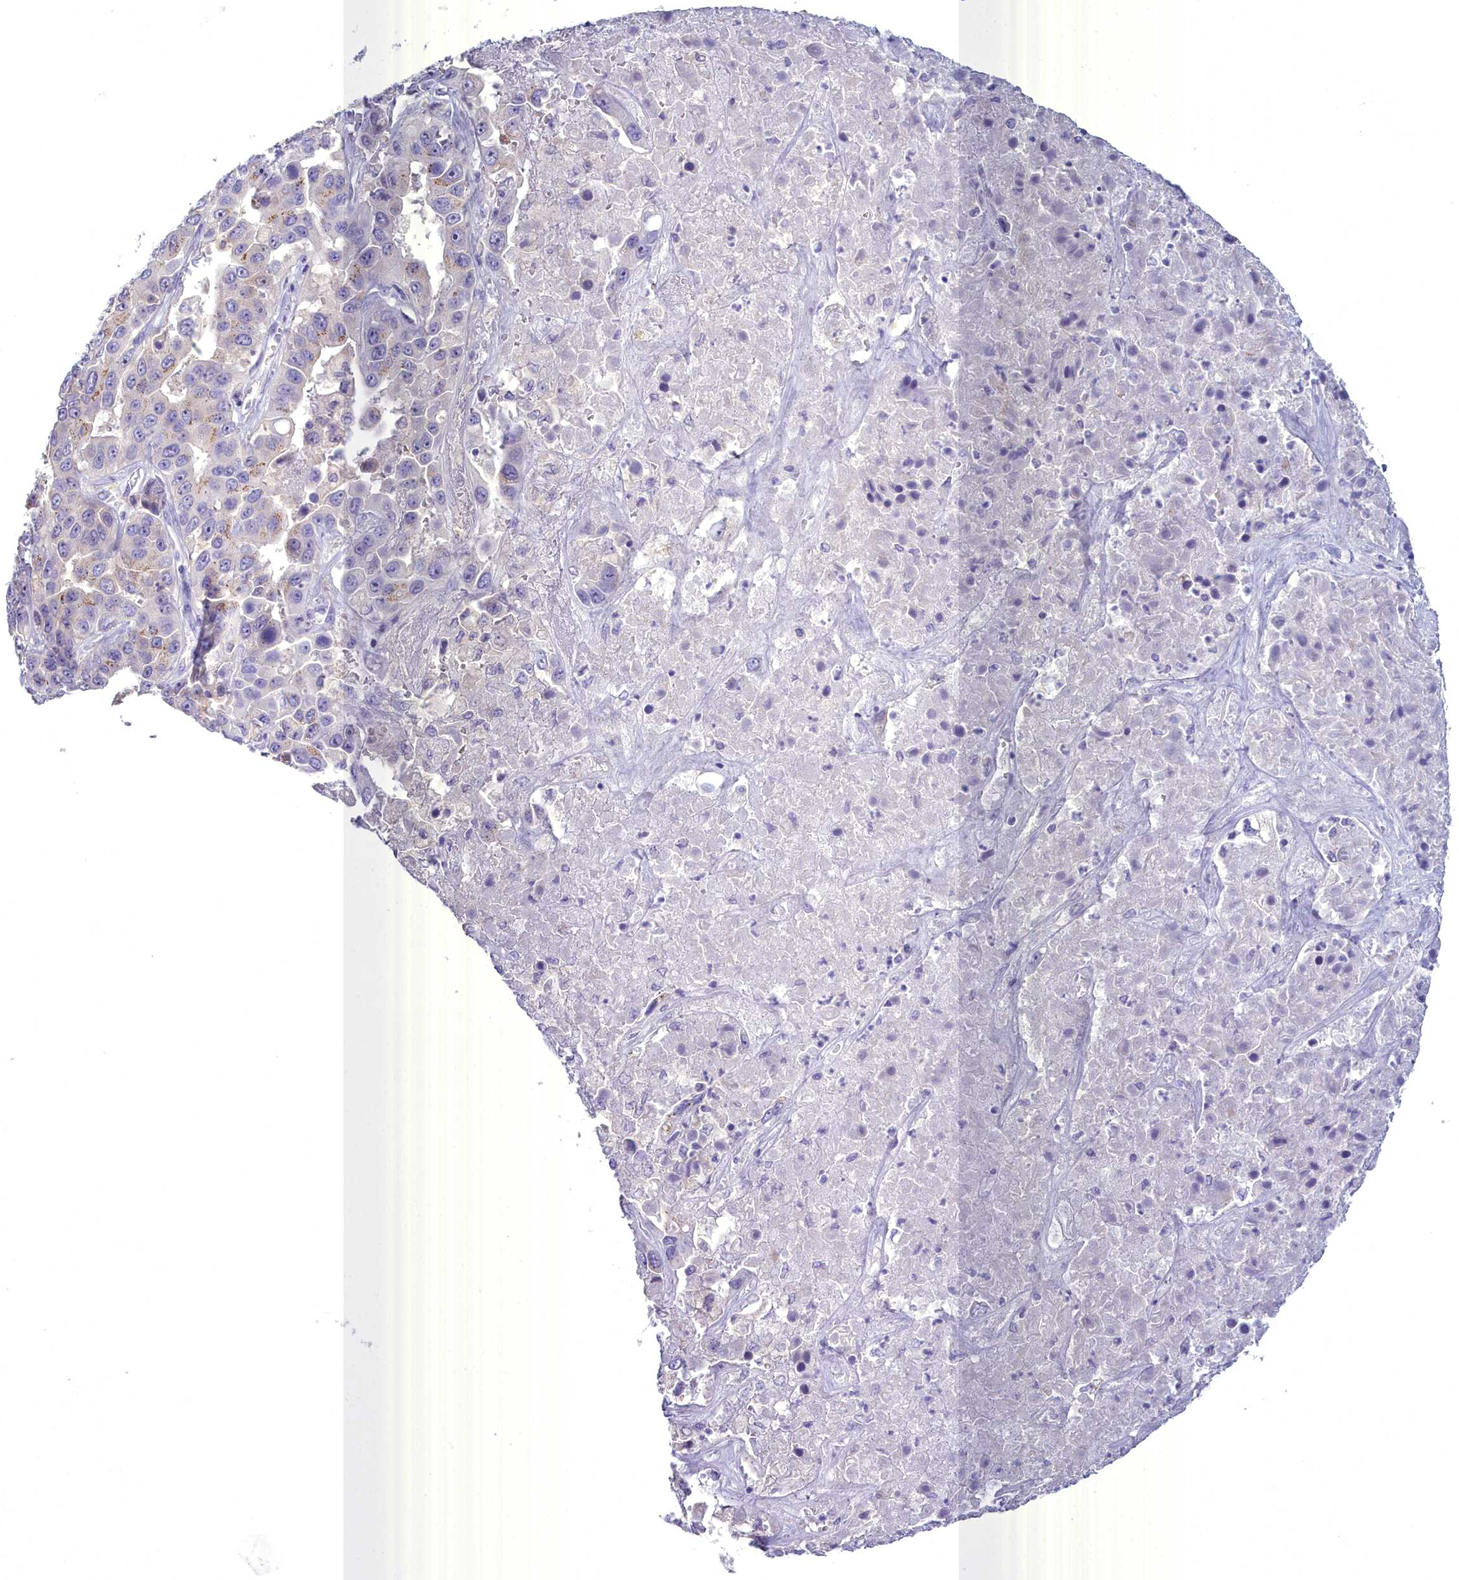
{"staining": {"intensity": "negative", "quantity": "none", "location": "none"}, "tissue": "liver cancer", "cell_type": "Tumor cells", "image_type": "cancer", "snomed": [{"axis": "morphology", "description": "Cholangiocarcinoma"}, {"axis": "topography", "description": "Liver"}], "caption": "This is a micrograph of immunohistochemistry (IHC) staining of liver cholangiocarcinoma, which shows no staining in tumor cells.", "gene": "BLNK", "patient": {"sex": "female", "age": 52}}